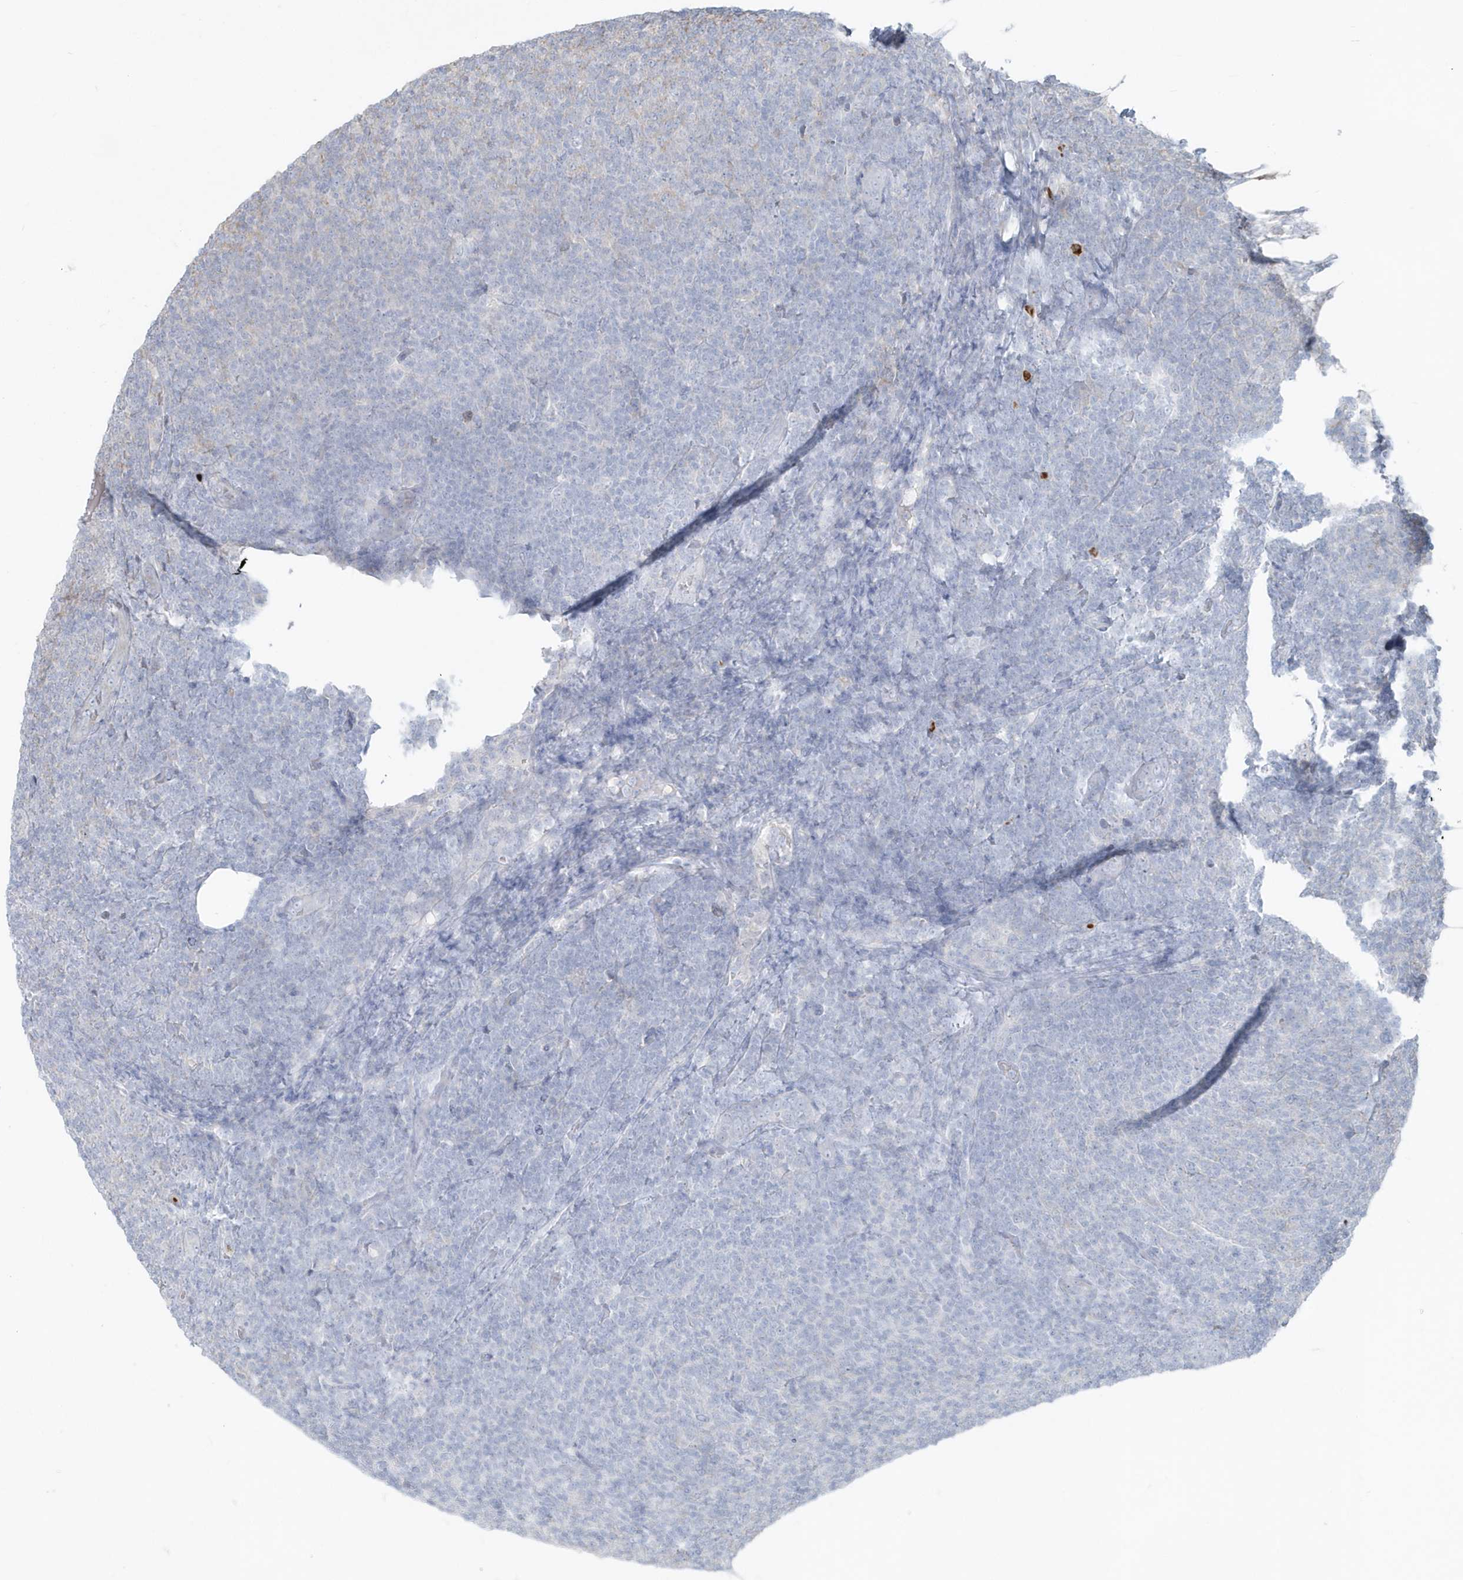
{"staining": {"intensity": "negative", "quantity": "none", "location": "none"}, "tissue": "lymphoma", "cell_type": "Tumor cells", "image_type": "cancer", "snomed": [{"axis": "morphology", "description": "Malignant lymphoma, non-Hodgkin's type, Low grade"}, {"axis": "topography", "description": "Lymph node"}], "caption": "This is a histopathology image of IHC staining of lymphoma, which shows no expression in tumor cells.", "gene": "CCNJ", "patient": {"sex": "male", "age": 66}}